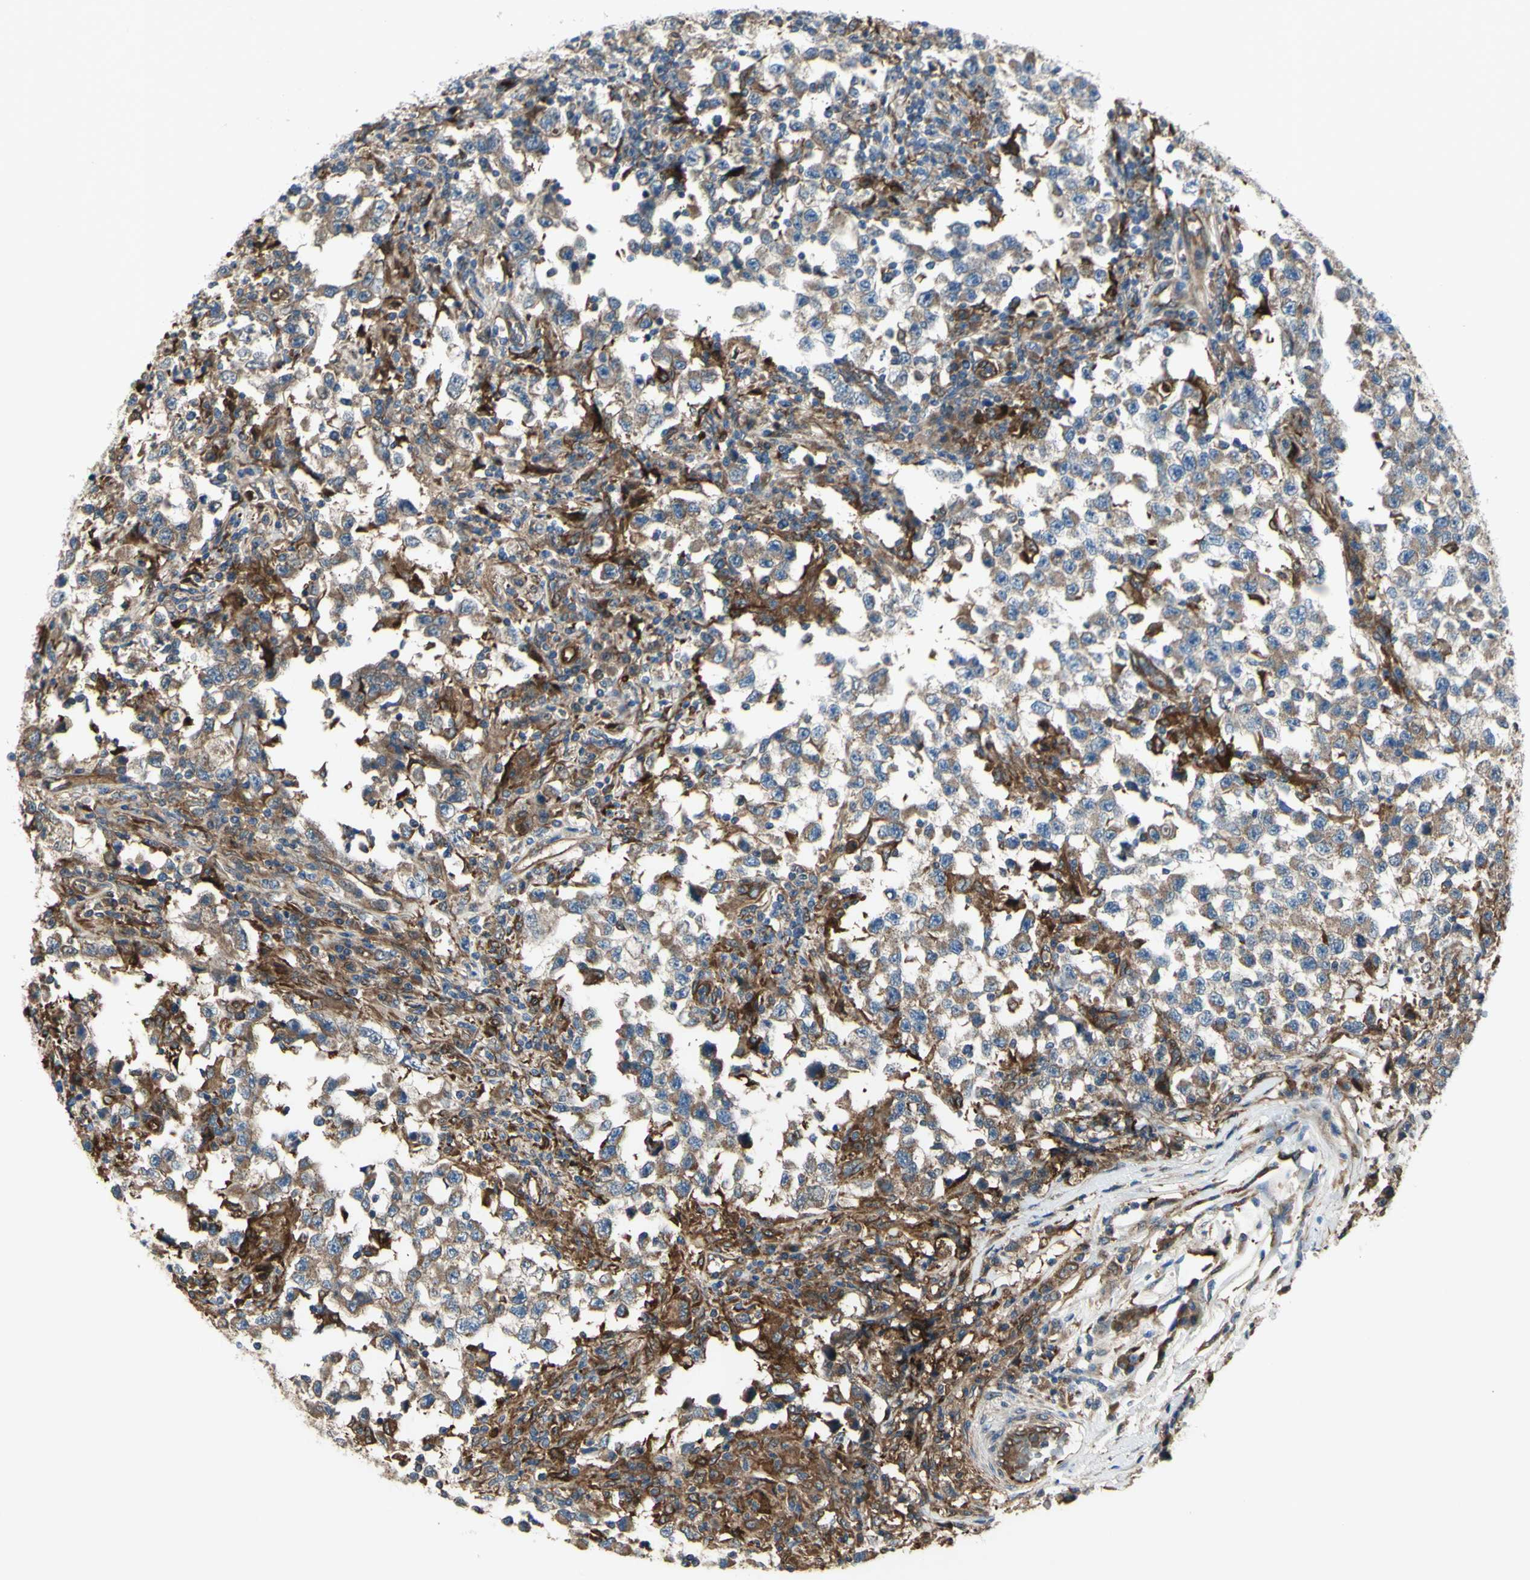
{"staining": {"intensity": "moderate", "quantity": ">75%", "location": "cytoplasmic/membranous"}, "tissue": "testis cancer", "cell_type": "Tumor cells", "image_type": "cancer", "snomed": [{"axis": "morphology", "description": "Carcinoma, Embryonal, NOS"}, {"axis": "topography", "description": "Testis"}], "caption": "Moderate cytoplasmic/membranous expression for a protein is seen in approximately >75% of tumor cells of testis embryonal carcinoma using immunohistochemistry.", "gene": "IGSF9B", "patient": {"sex": "male", "age": 21}}